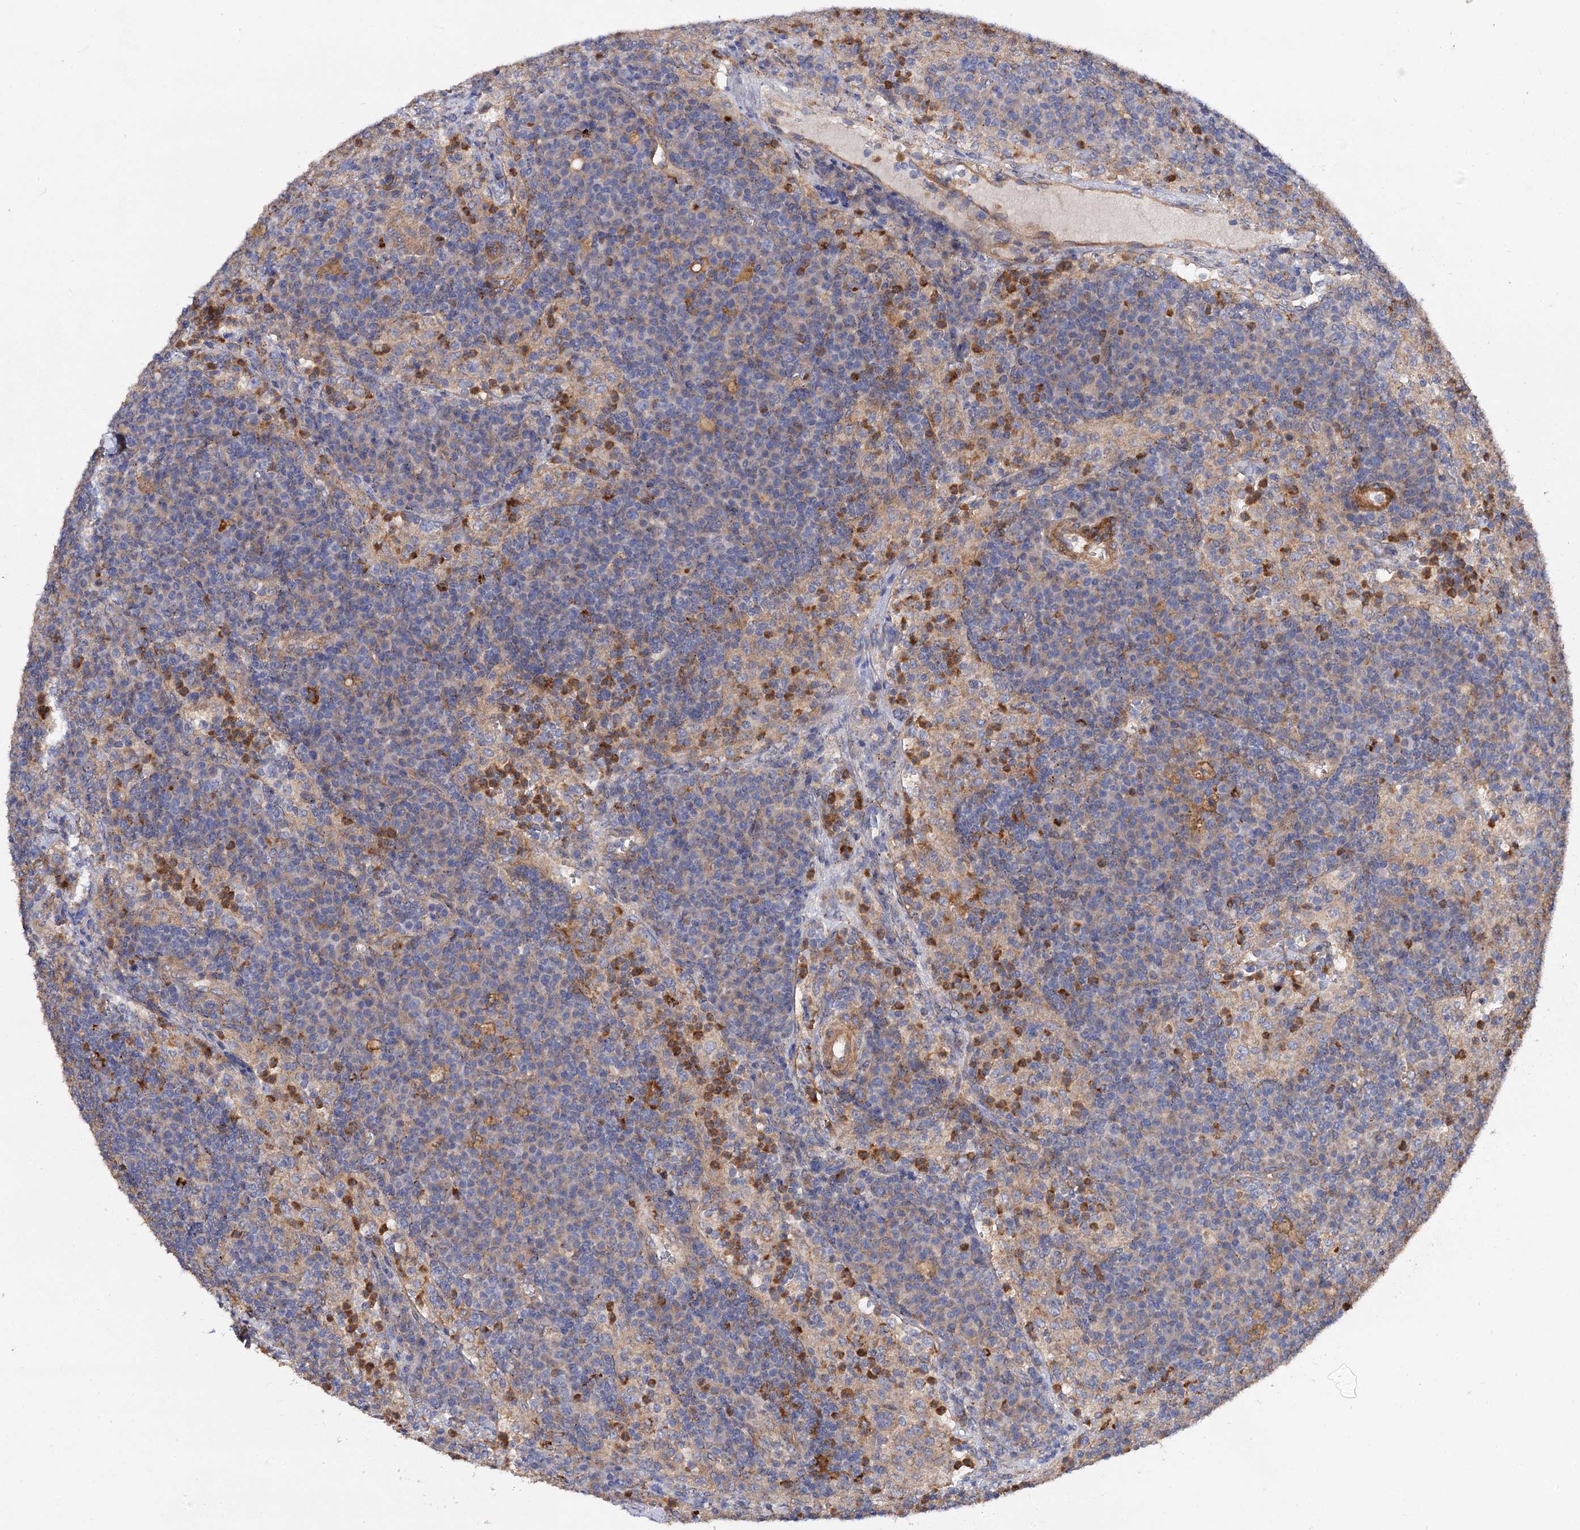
{"staining": {"intensity": "moderate", "quantity": ">75%", "location": "cytoplasmic/membranous"}, "tissue": "lymph node", "cell_type": "Germinal center cells", "image_type": "normal", "snomed": [{"axis": "morphology", "description": "Normal tissue, NOS"}, {"axis": "topography", "description": "Lymph node"}], "caption": "DAB (3,3'-diaminobenzidine) immunohistochemical staining of normal lymph node shows moderate cytoplasmic/membranous protein expression in approximately >75% of germinal center cells. Using DAB (3,3'-diaminobenzidine) (brown) and hematoxylin (blue) stains, captured at high magnification using brightfield microscopy.", "gene": "CSAD", "patient": {"sex": "female", "age": 70}}